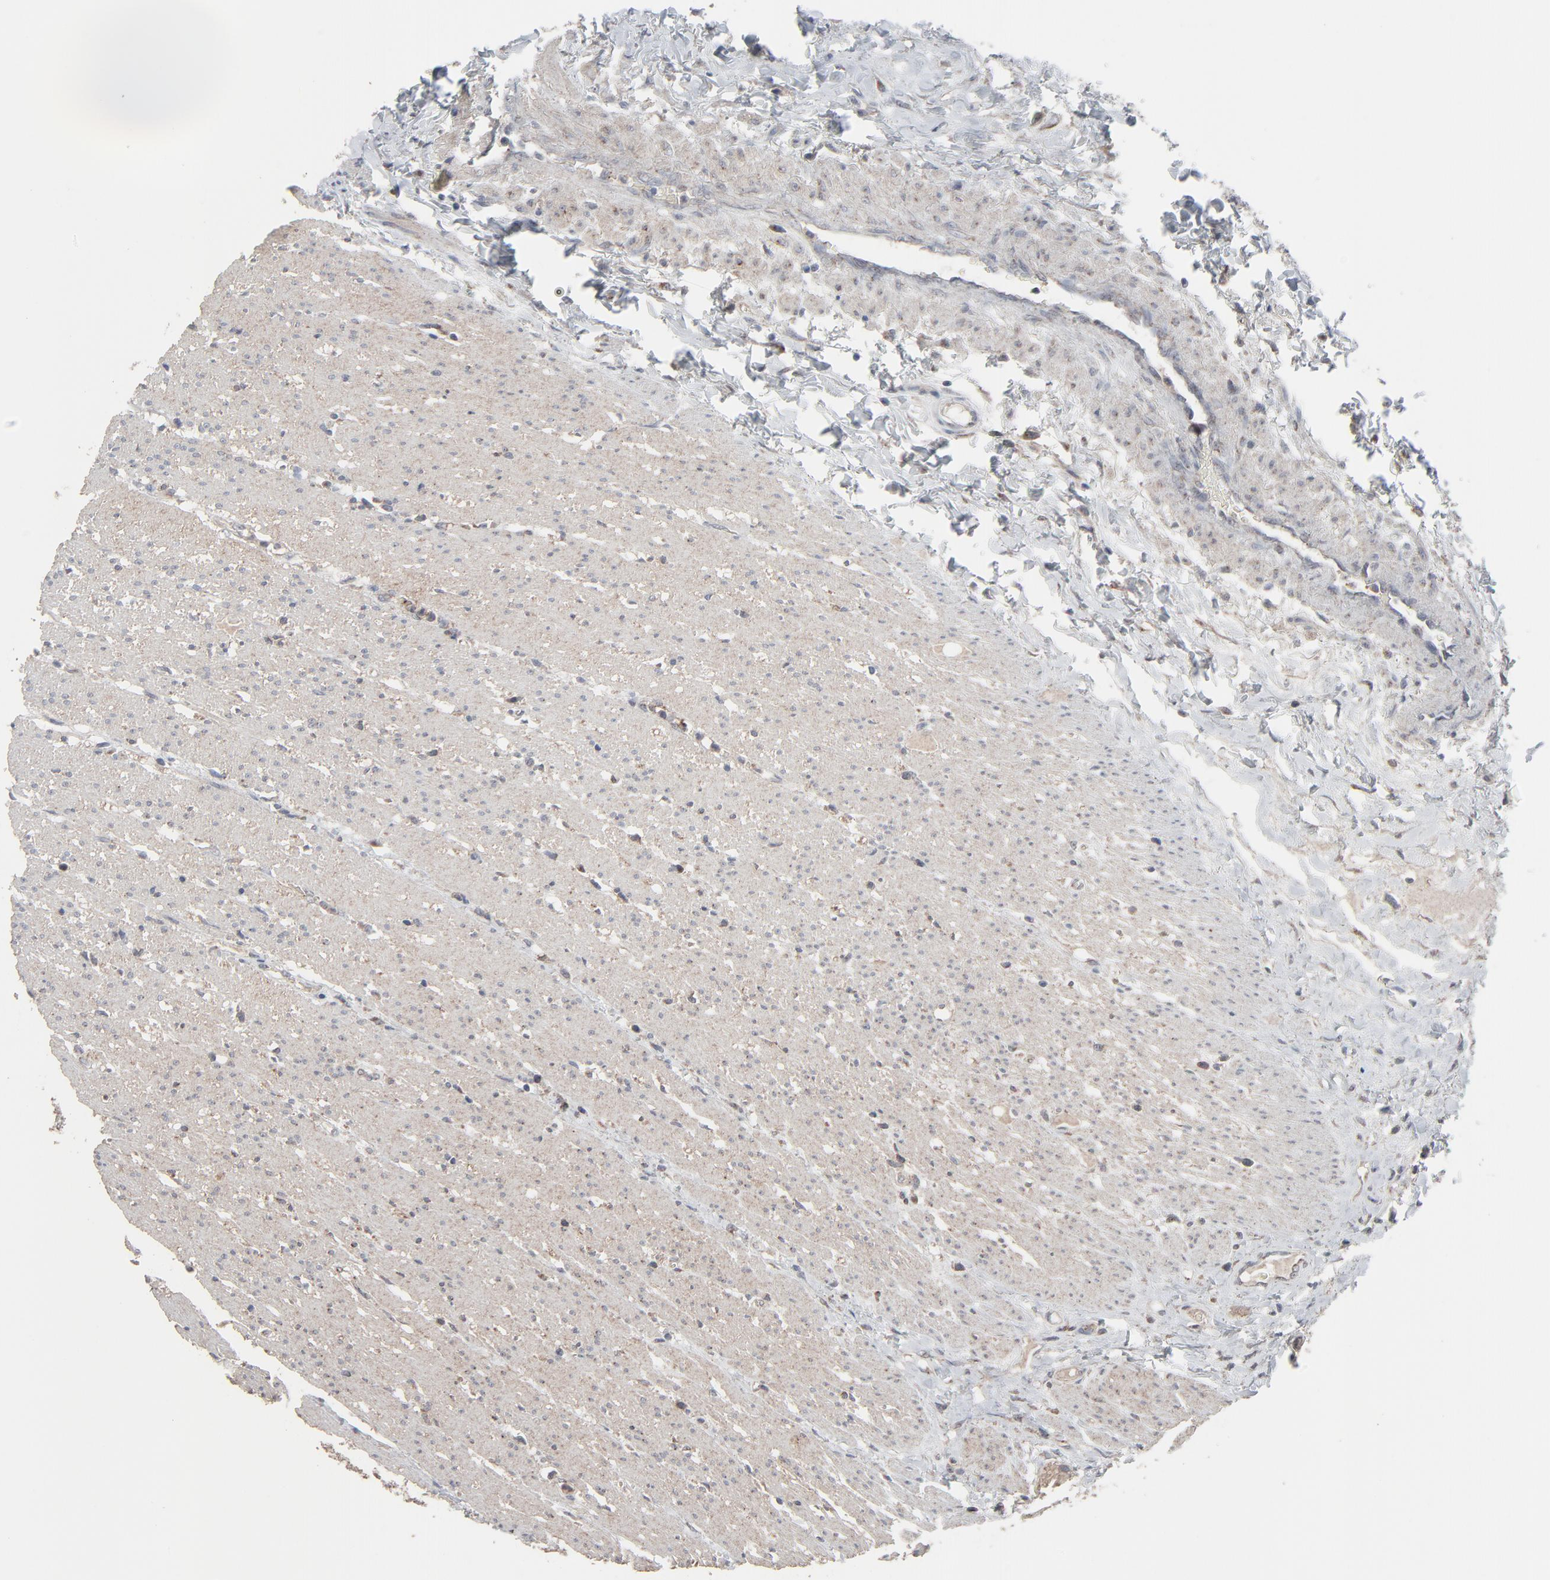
{"staining": {"intensity": "negative", "quantity": "none", "location": "none"}, "tissue": "colorectal cancer", "cell_type": "Tumor cells", "image_type": "cancer", "snomed": [{"axis": "morphology", "description": "Adenocarcinoma, NOS"}, {"axis": "topography", "description": "Rectum"}], "caption": "Protein analysis of colorectal cancer (adenocarcinoma) exhibits no significant staining in tumor cells. Nuclei are stained in blue.", "gene": "JAM3", "patient": {"sex": "male", "age": 53}}